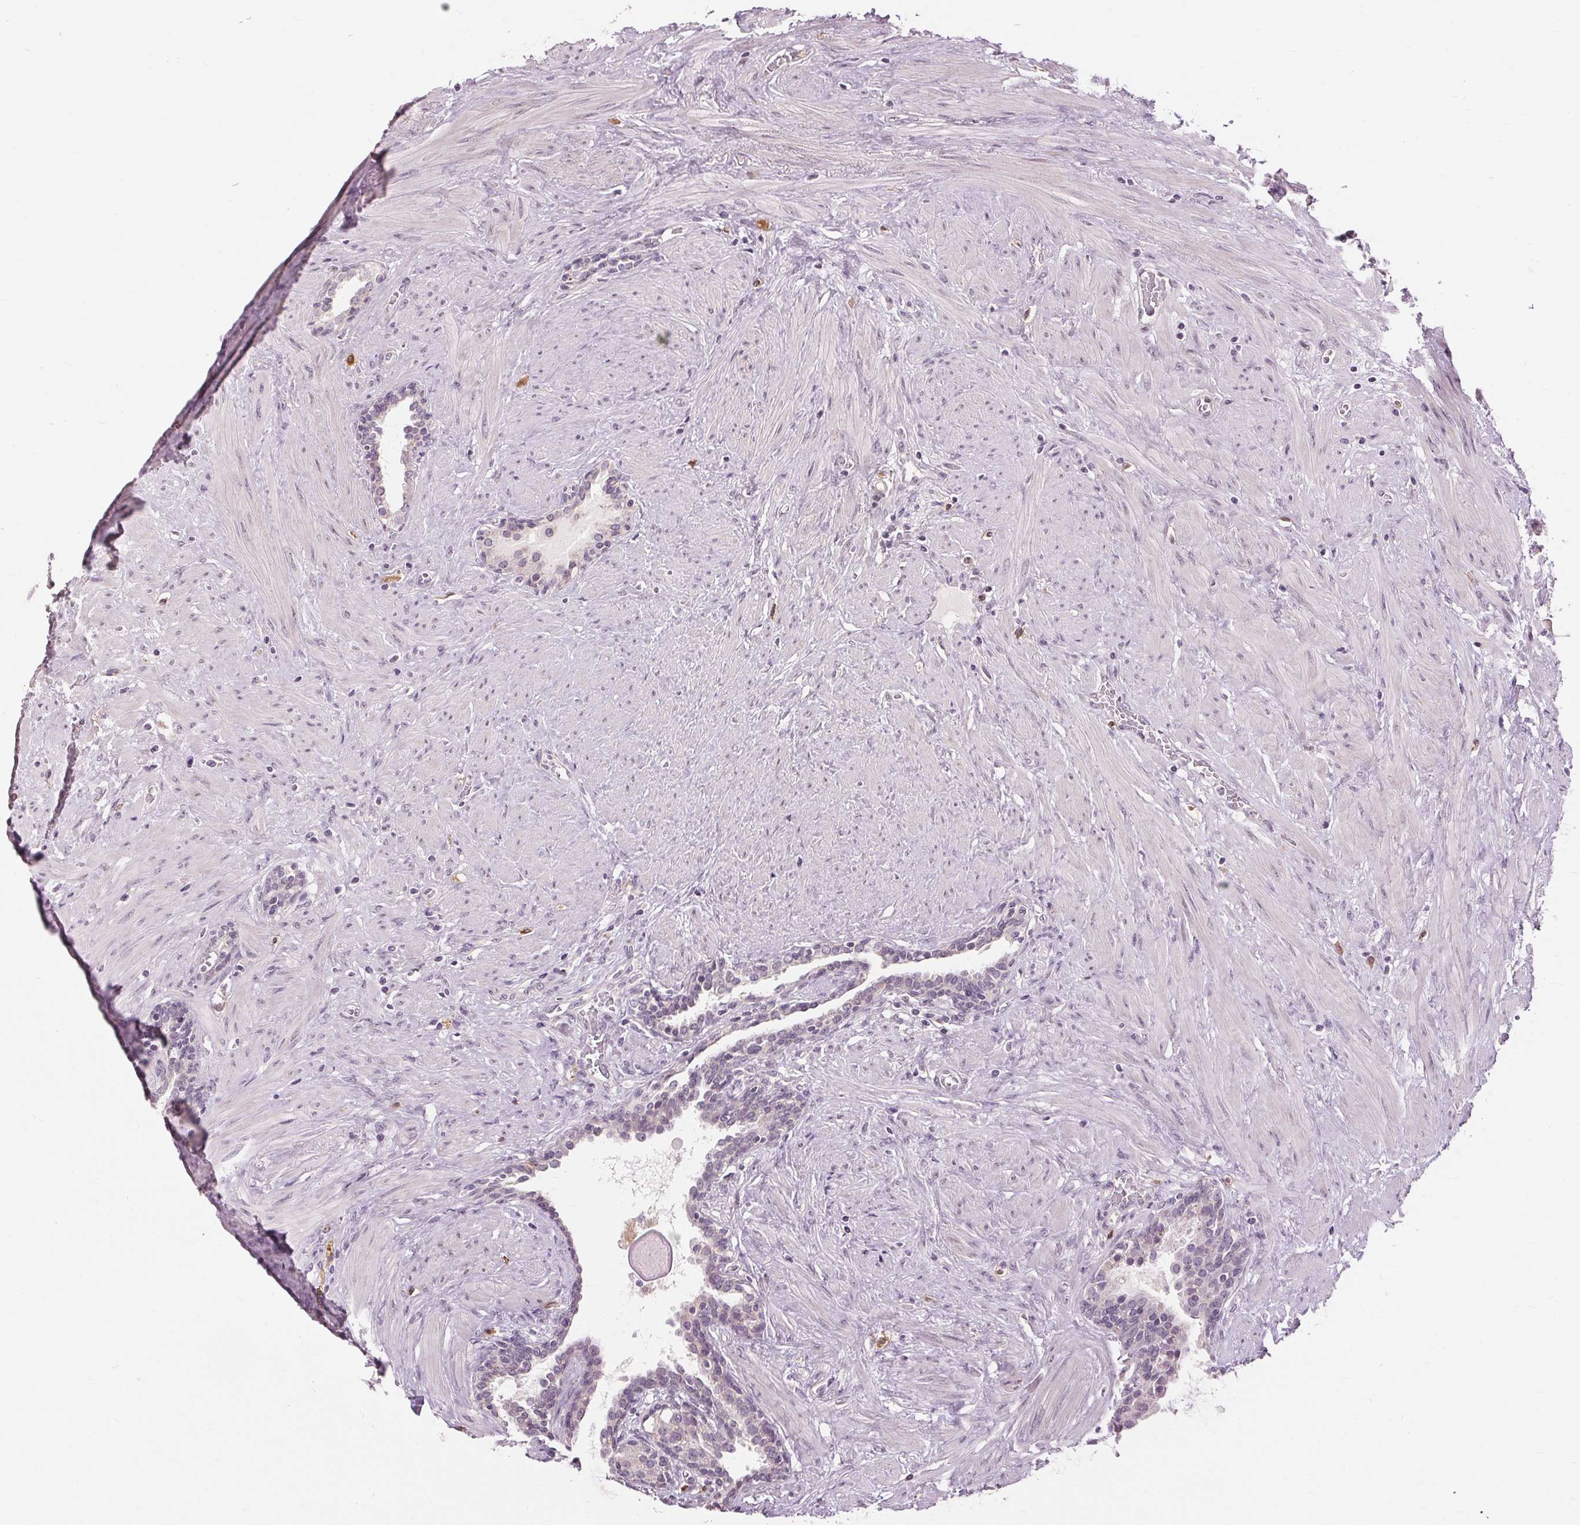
{"staining": {"intensity": "weak", "quantity": "<25%", "location": "cytoplasmic/membranous"}, "tissue": "prostate", "cell_type": "Glandular cells", "image_type": "normal", "snomed": [{"axis": "morphology", "description": "Normal tissue, NOS"}, {"axis": "topography", "description": "Prostate"}], "caption": "This is an immunohistochemistry photomicrograph of unremarkable prostate. There is no staining in glandular cells.", "gene": "SIGLEC6", "patient": {"sex": "male", "age": 55}}